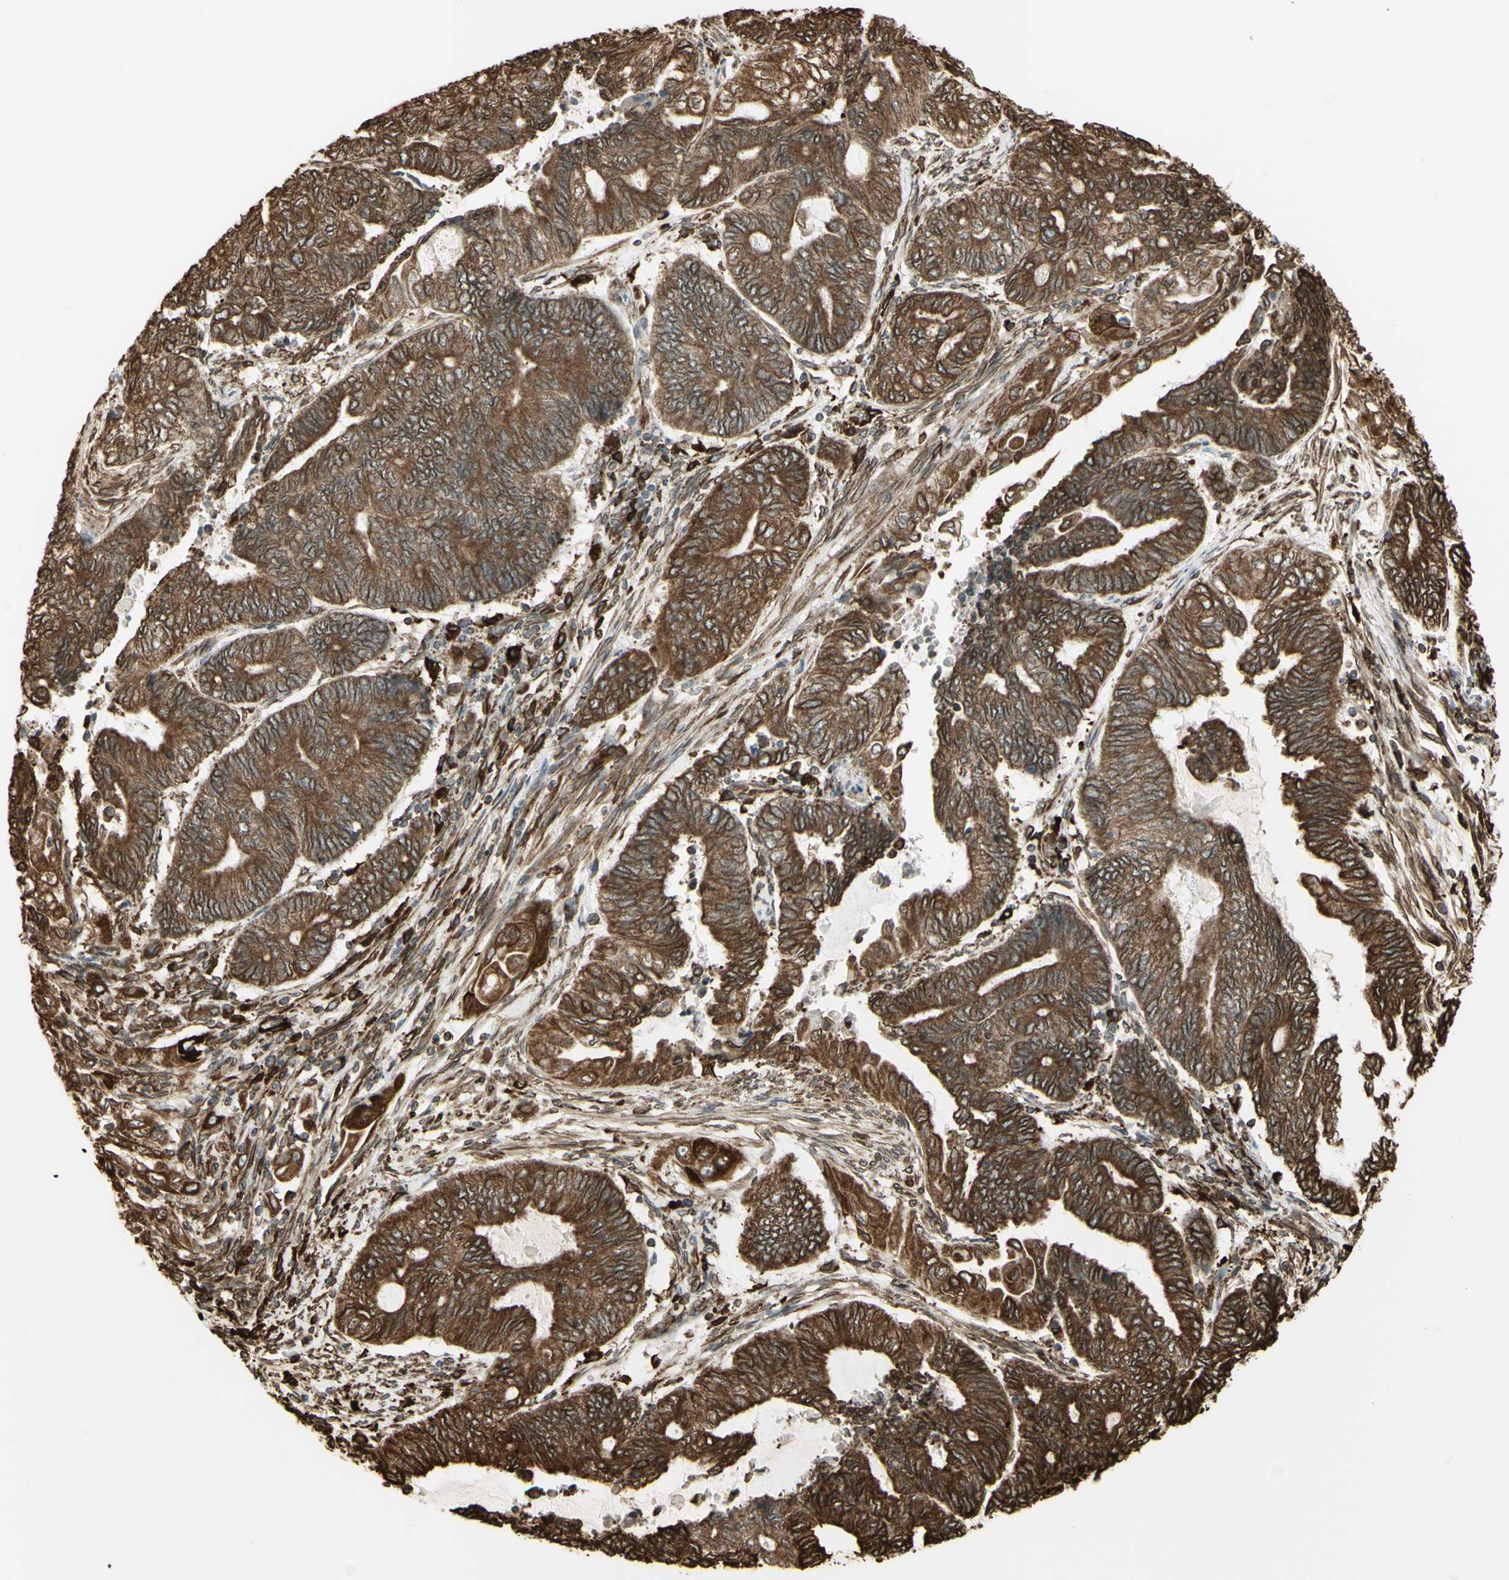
{"staining": {"intensity": "moderate", "quantity": ">75%", "location": "cytoplasmic/membranous"}, "tissue": "endometrial cancer", "cell_type": "Tumor cells", "image_type": "cancer", "snomed": [{"axis": "morphology", "description": "Adenocarcinoma, NOS"}, {"axis": "topography", "description": "Uterus"}, {"axis": "topography", "description": "Endometrium"}], "caption": "Human adenocarcinoma (endometrial) stained with a protein marker displays moderate staining in tumor cells.", "gene": "CANX", "patient": {"sex": "female", "age": 70}}